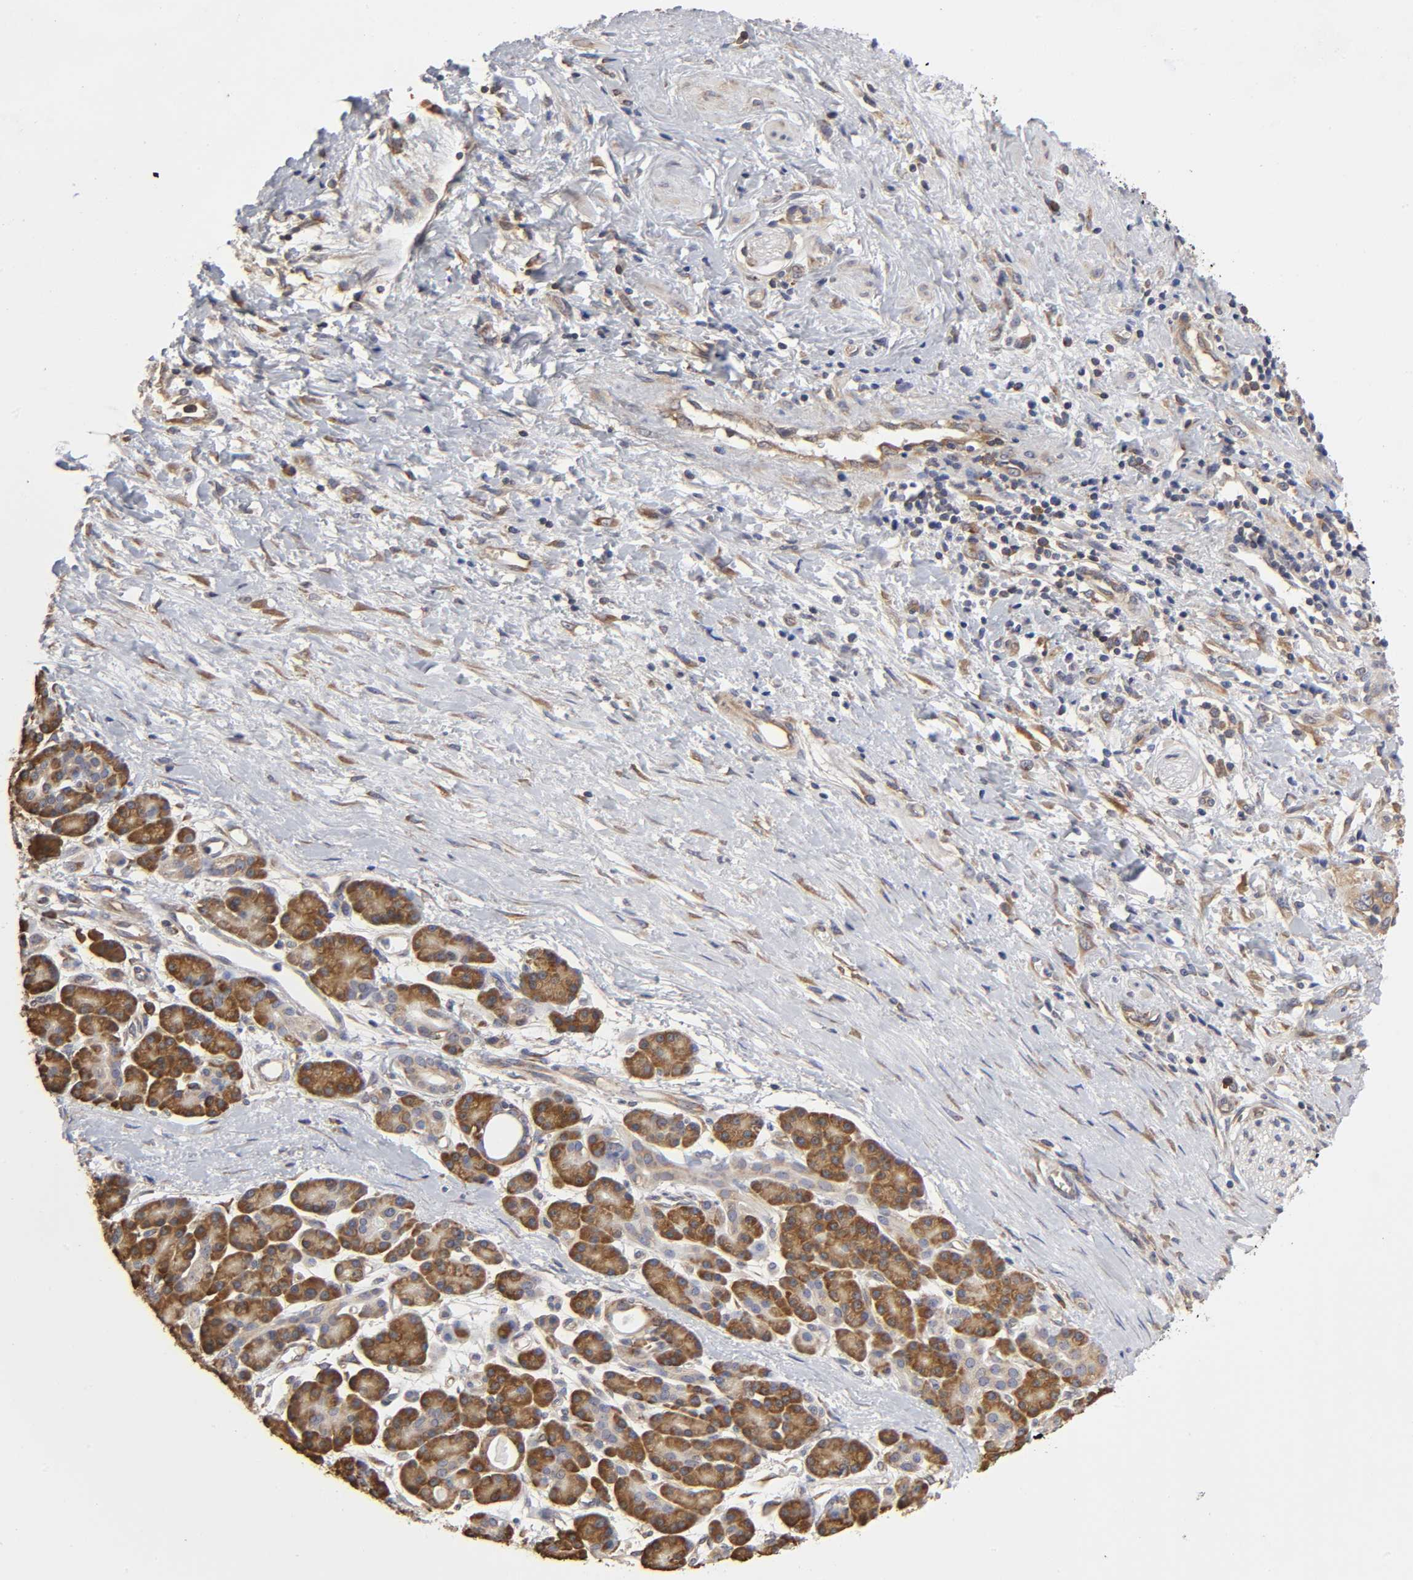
{"staining": {"intensity": "strong", "quantity": ">75%", "location": "cytoplasmic/membranous"}, "tissue": "pancreatic cancer", "cell_type": "Tumor cells", "image_type": "cancer", "snomed": [{"axis": "morphology", "description": "Adenocarcinoma, NOS"}, {"axis": "topography", "description": "Pancreas"}], "caption": "Adenocarcinoma (pancreatic) stained for a protein (brown) demonstrates strong cytoplasmic/membranous positive expression in about >75% of tumor cells.", "gene": "RPL14", "patient": {"sex": "female", "age": 60}}